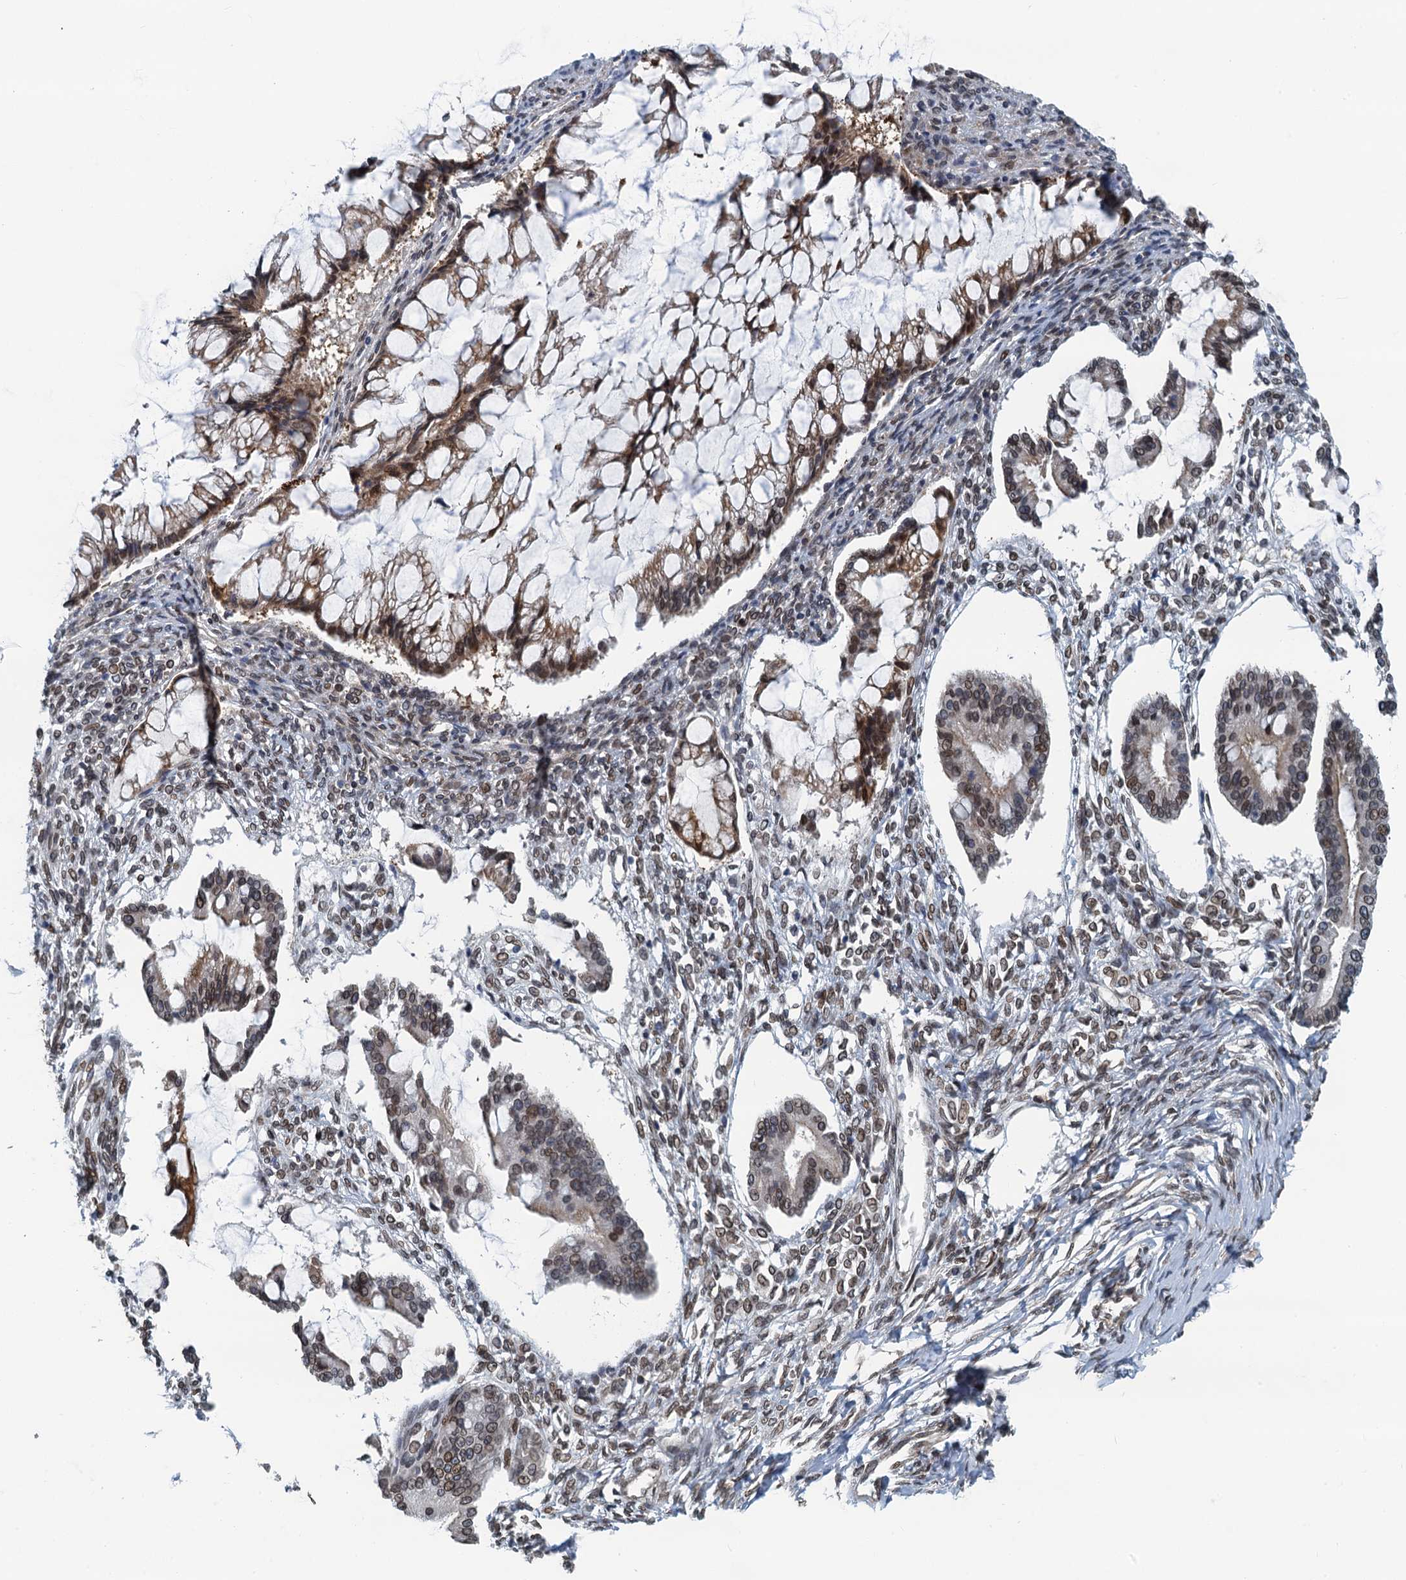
{"staining": {"intensity": "weak", "quantity": ">75%", "location": "cytoplasmic/membranous,nuclear"}, "tissue": "ovarian cancer", "cell_type": "Tumor cells", "image_type": "cancer", "snomed": [{"axis": "morphology", "description": "Cystadenocarcinoma, mucinous, NOS"}, {"axis": "topography", "description": "Ovary"}], "caption": "Immunohistochemistry of human mucinous cystadenocarcinoma (ovarian) displays low levels of weak cytoplasmic/membranous and nuclear staining in about >75% of tumor cells.", "gene": "CCDC34", "patient": {"sex": "female", "age": 73}}